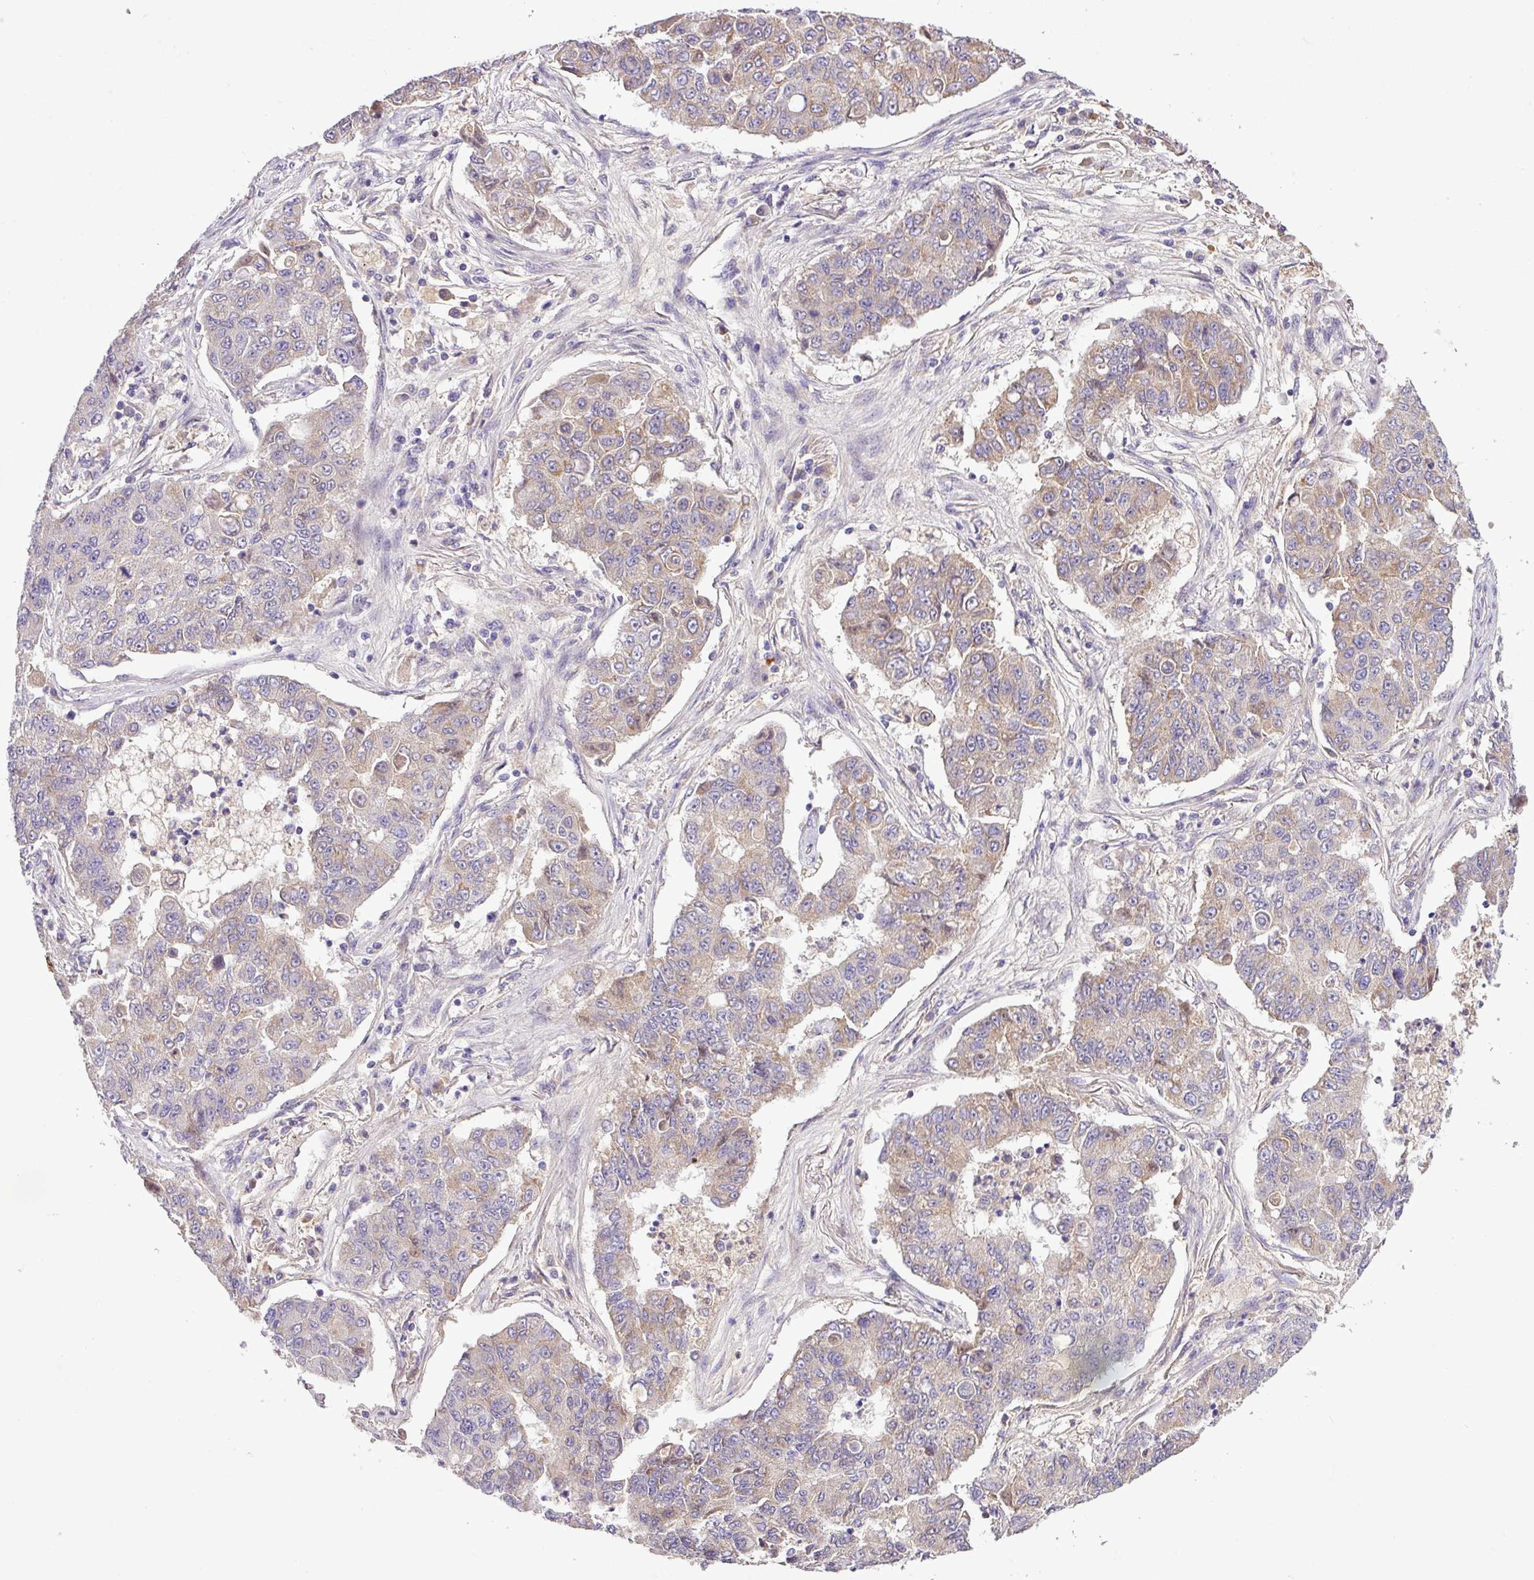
{"staining": {"intensity": "weak", "quantity": "25%-75%", "location": "cytoplasmic/membranous"}, "tissue": "lung cancer", "cell_type": "Tumor cells", "image_type": "cancer", "snomed": [{"axis": "morphology", "description": "Squamous cell carcinoma, NOS"}, {"axis": "topography", "description": "Lung"}], "caption": "High-magnification brightfield microscopy of lung squamous cell carcinoma stained with DAB (3,3'-diaminobenzidine) (brown) and counterstained with hematoxylin (blue). tumor cells exhibit weak cytoplasmic/membranous expression is present in approximately25%-75% of cells. The staining was performed using DAB to visualize the protein expression in brown, while the nuclei were stained in blue with hematoxylin (Magnification: 20x).", "gene": "ZNF513", "patient": {"sex": "male", "age": 74}}